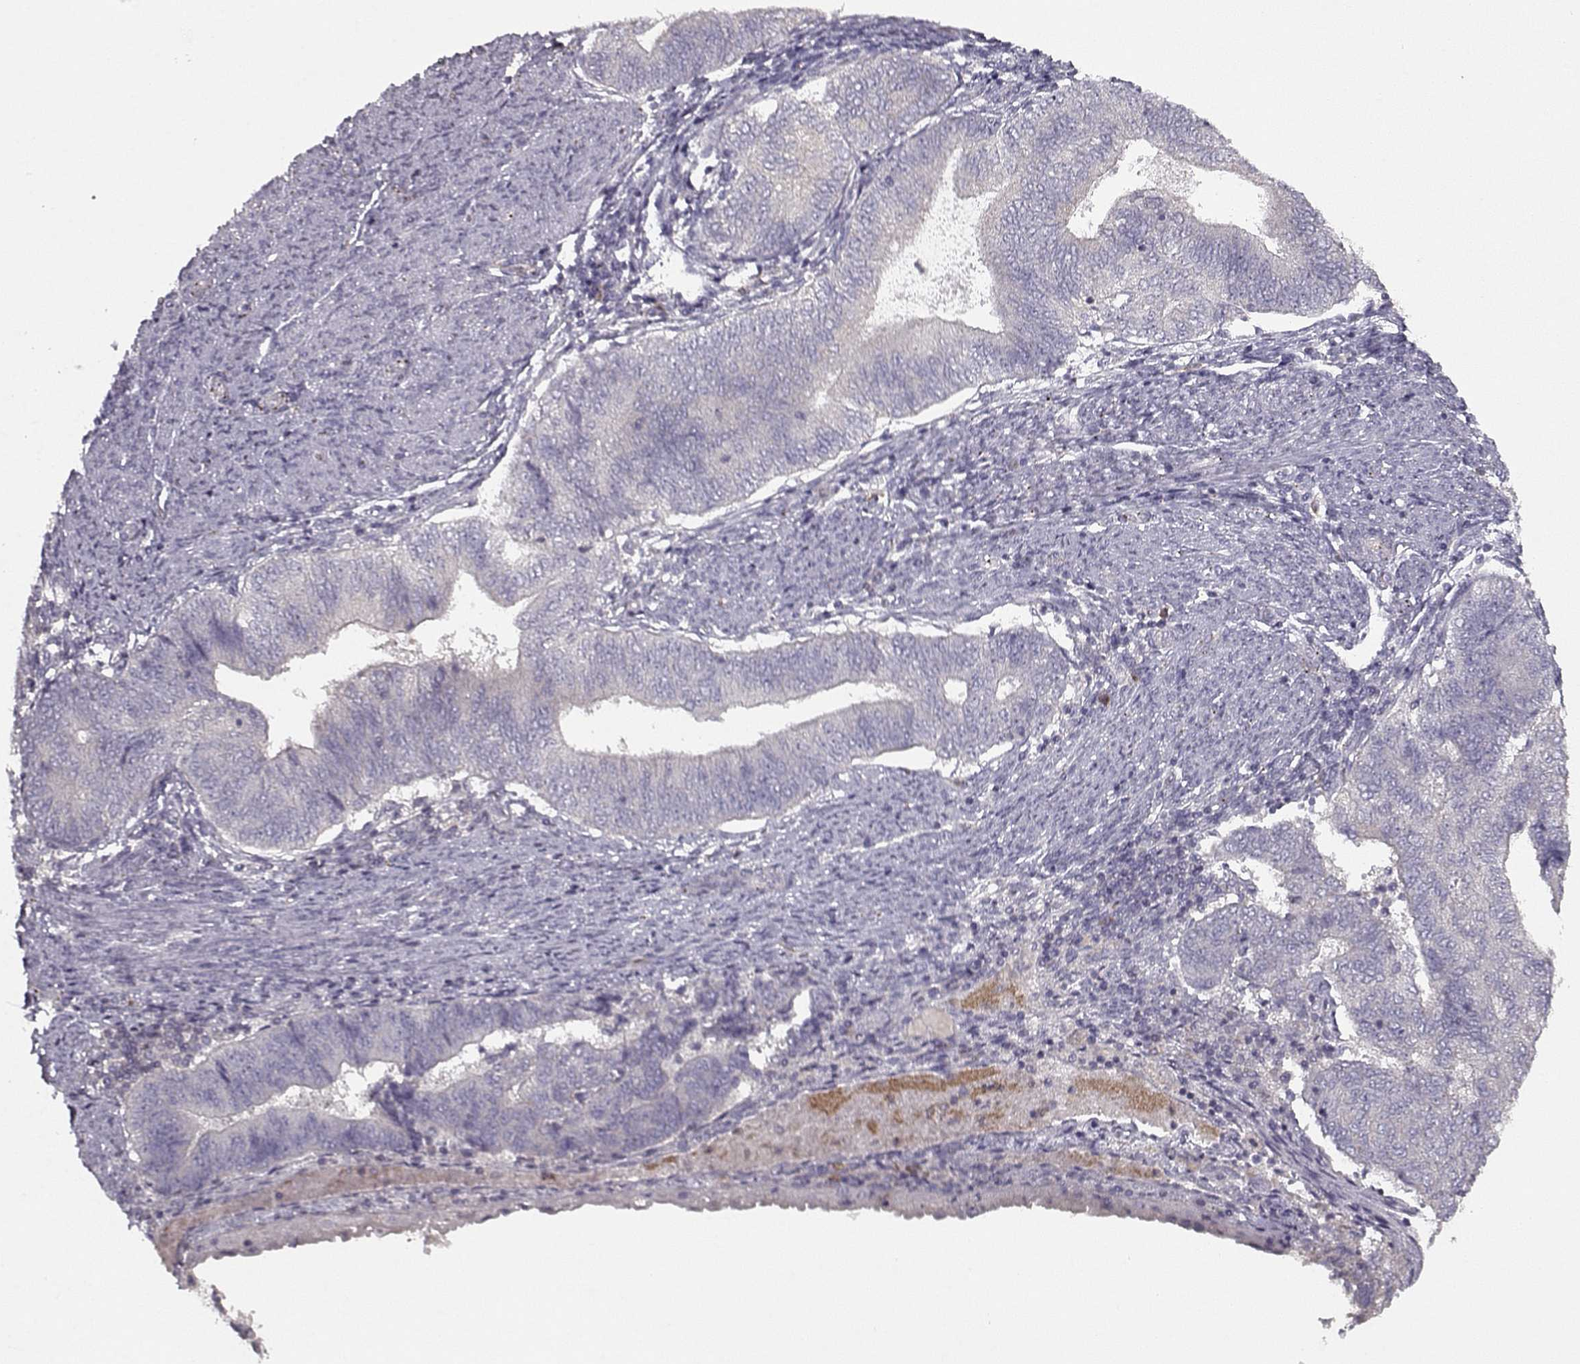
{"staining": {"intensity": "negative", "quantity": "none", "location": "none"}, "tissue": "endometrial cancer", "cell_type": "Tumor cells", "image_type": "cancer", "snomed": [{"axis": "morphology", "description": "Adenocarcinoma, NOS"}, {"axis": "topography", "description": "Endometrium"}], "caption": "The IHC micrograph has no significant positivity in tumor cells of endometrial adenocarcinoma tissue. (DAB (3,3'-diaminobenzidine) immunohistochemistry visualized using brightfield microscopy, high magnification).", "gene": "UNC13D", "patient": {"sex": "female", "age": 65}}